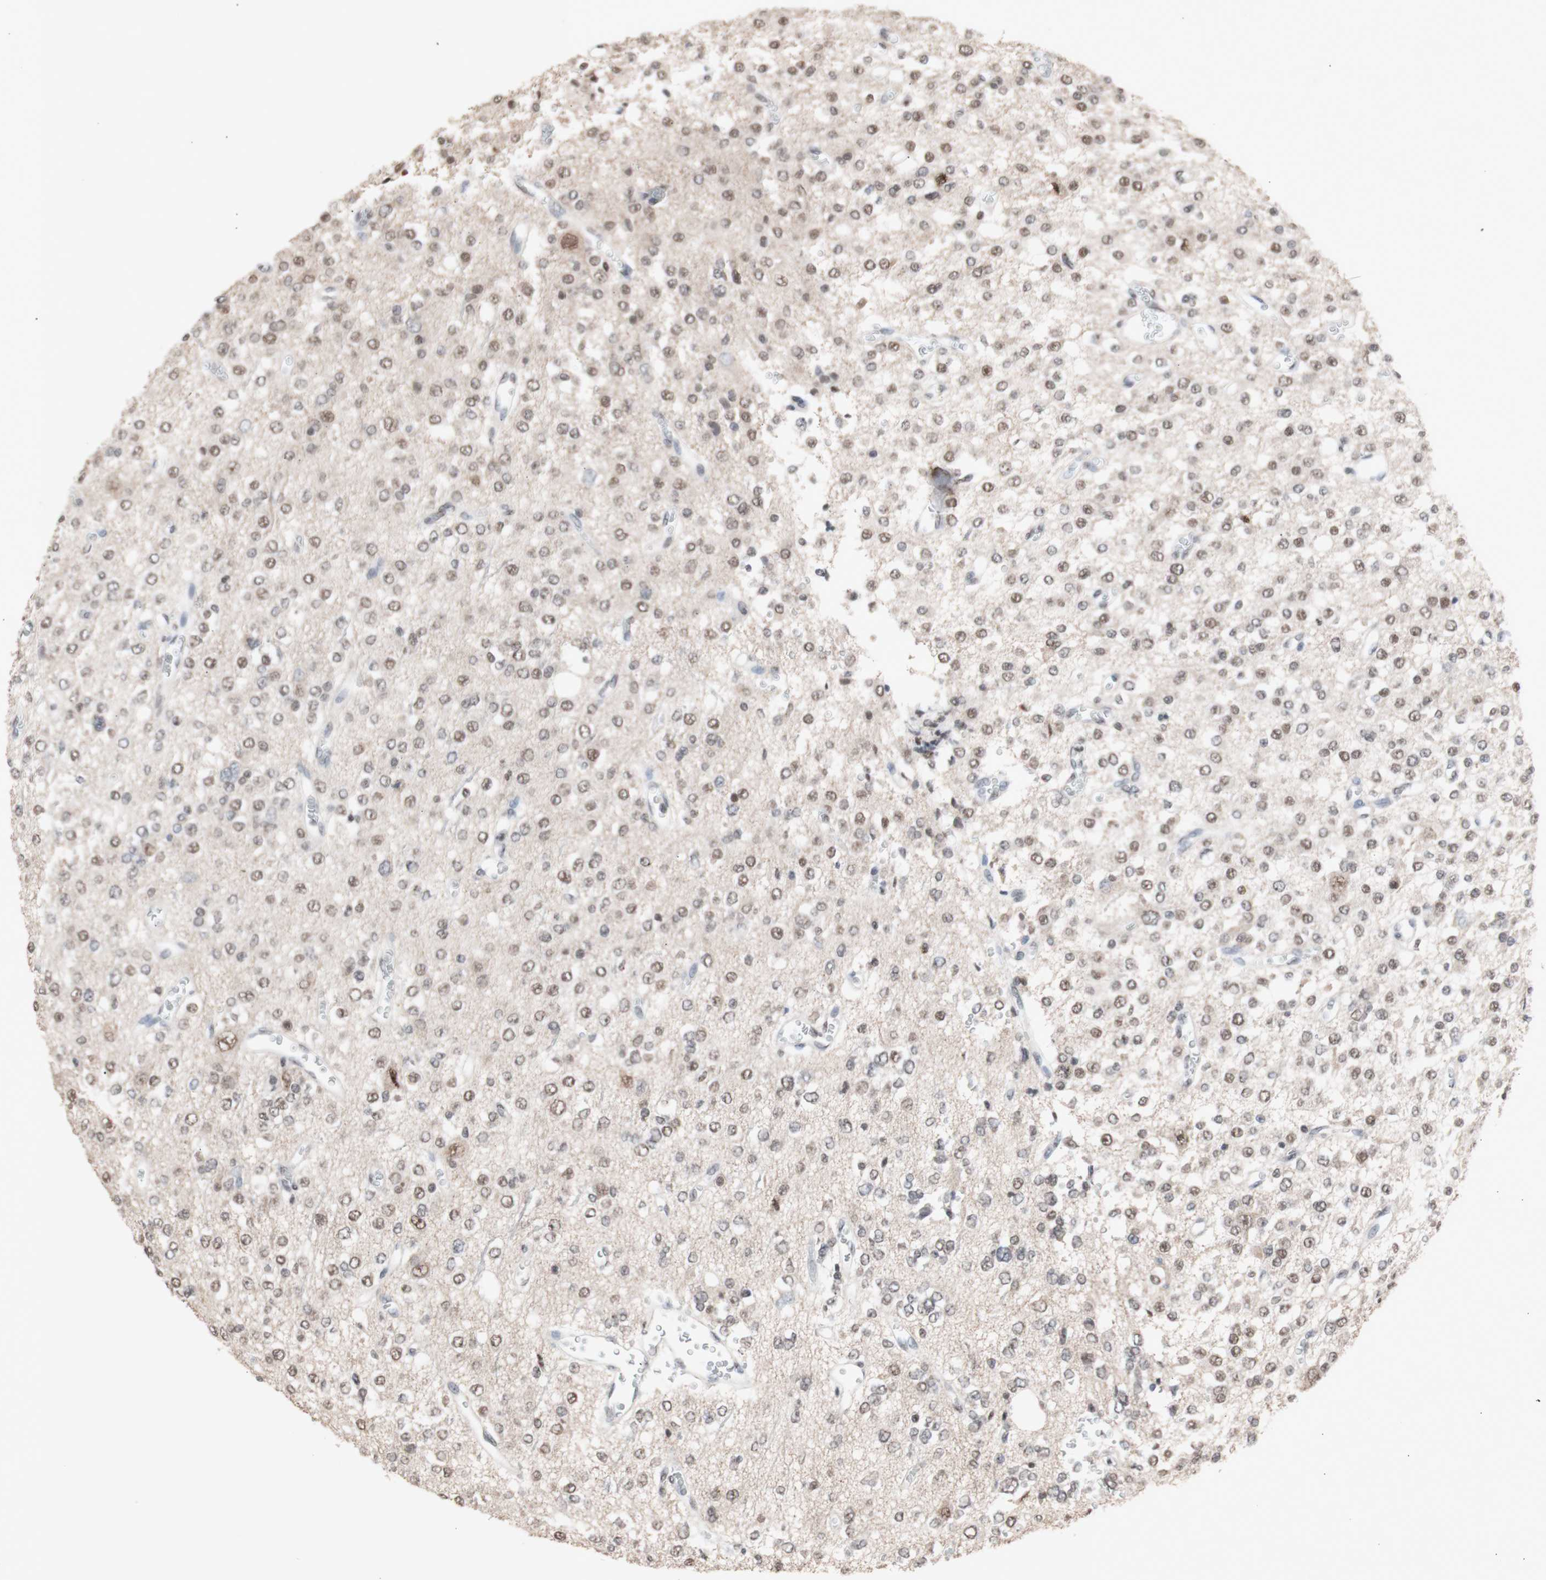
{"staining": {"intensity": "weak", "quantity": ">75%", "location": "nuclear"}, "tissue": "glioma", "cell_type": "Tumor cells", "image_type": "cancer", "snomed": [{"axis": "morphology", "description": "Glioma, malignant, Low grade"}, {"axis": "topography", "description": "Brain"}], "caption": "Immunohistochemical staining of human glioma reveals low levels of weak nuclear protein expression in approximately >75% of tumor cells.", "gene": "SFPQ", "patient": {"sex": "male", "age": 38}}